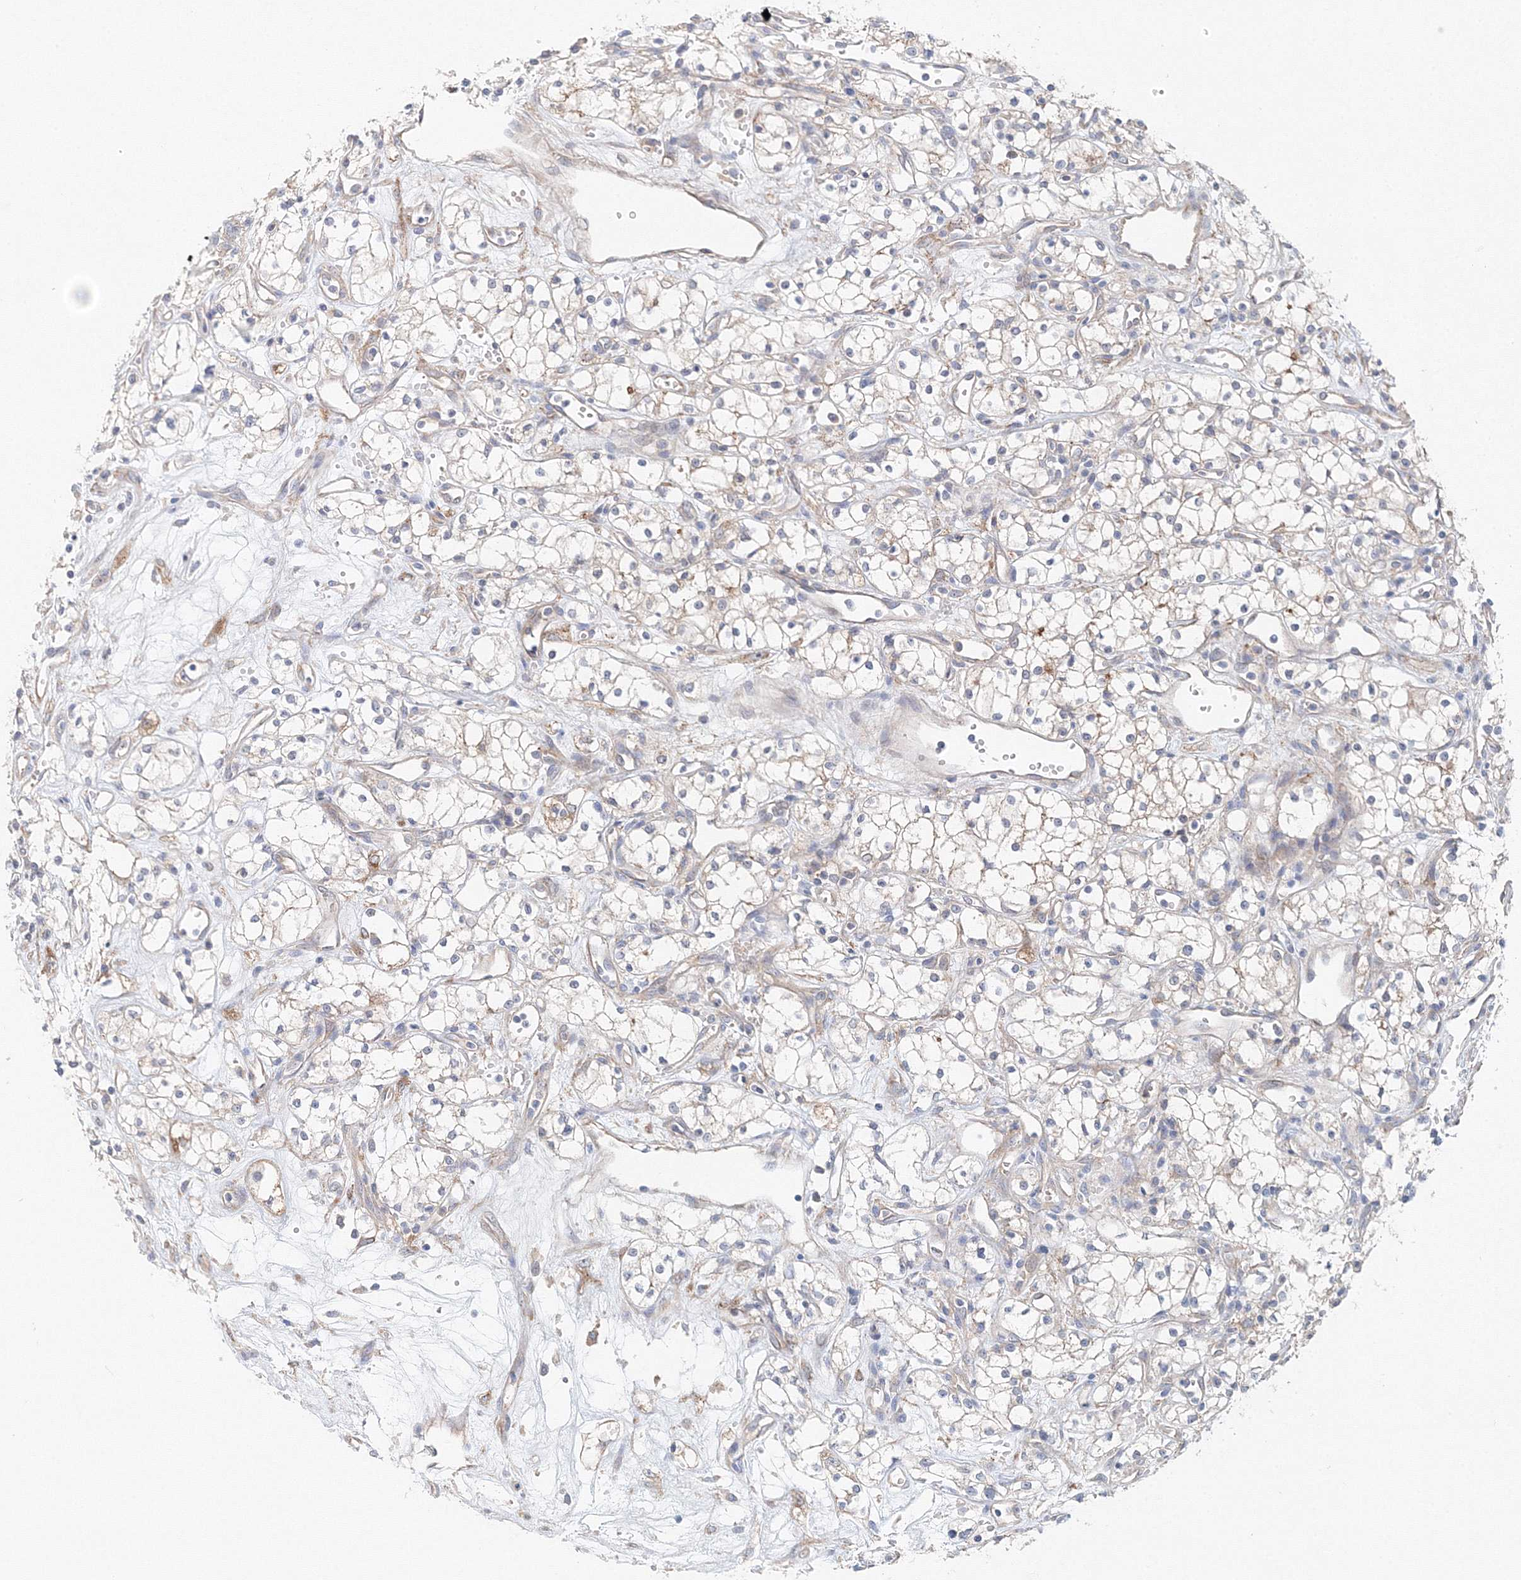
{"staining": {"intensity": "weak", "quantity": "<25%", "location": "cytoplasmic/membranous"}, "tissue": "renal cancer", "cell_type": "Tumor cells", "image_type": "cancer", "snomed": [{"axis": "morphology", "description": "Adenocarcinoma, NOS"}, {"axis": "topography", "description": "Kidney"}], "caption": "Immunohistochemical staining of renal adenocarcinoma shows no significant positivity in tumor cells. (DAB immunohistochemistry (IHC), high magnification).", "gene": "TPRKB", "patient": {"sex": "male", "age": 59}}